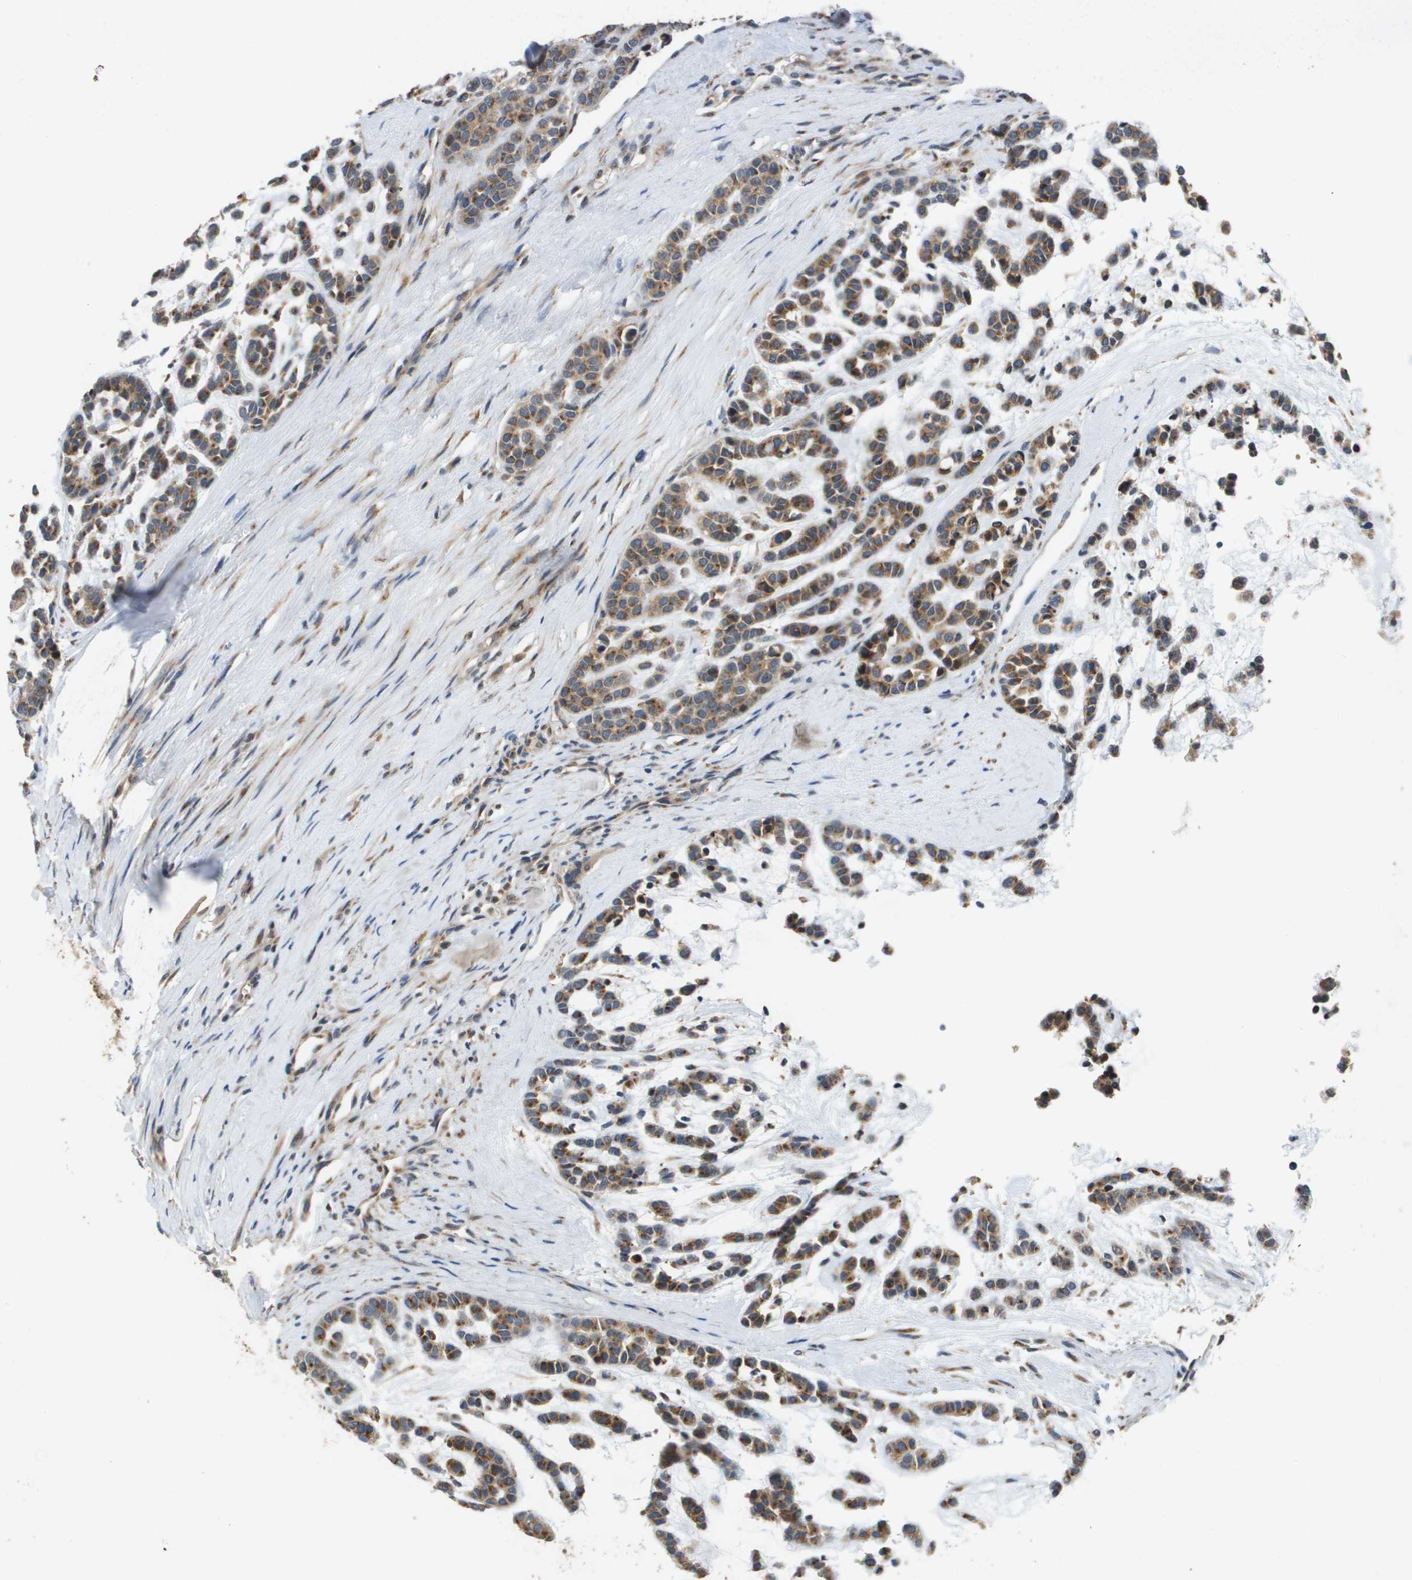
{"staining": {"intensity": "moderate", "quantity": ">75%", "location": "cytoplasmic/membranous"}, "tissue": "head and neck cancer", "cell_type": "Tumor cells", "image_type": "cancer", "snomed": [{"axis": "morphology", "description": "Adenocarcinoma, NOS"}, {"axis": "morphology", "description": "Adenoma, NOS"}, {"axis": "topography", "description": "Head-Neck"}], "caption": "Moderate cytoplasmic/membranous staining is appreciated in about >75% of tumor cells in head and neck cancer.", "gene": "PCK1", "patient": {"sex": "female", "age": 55}}